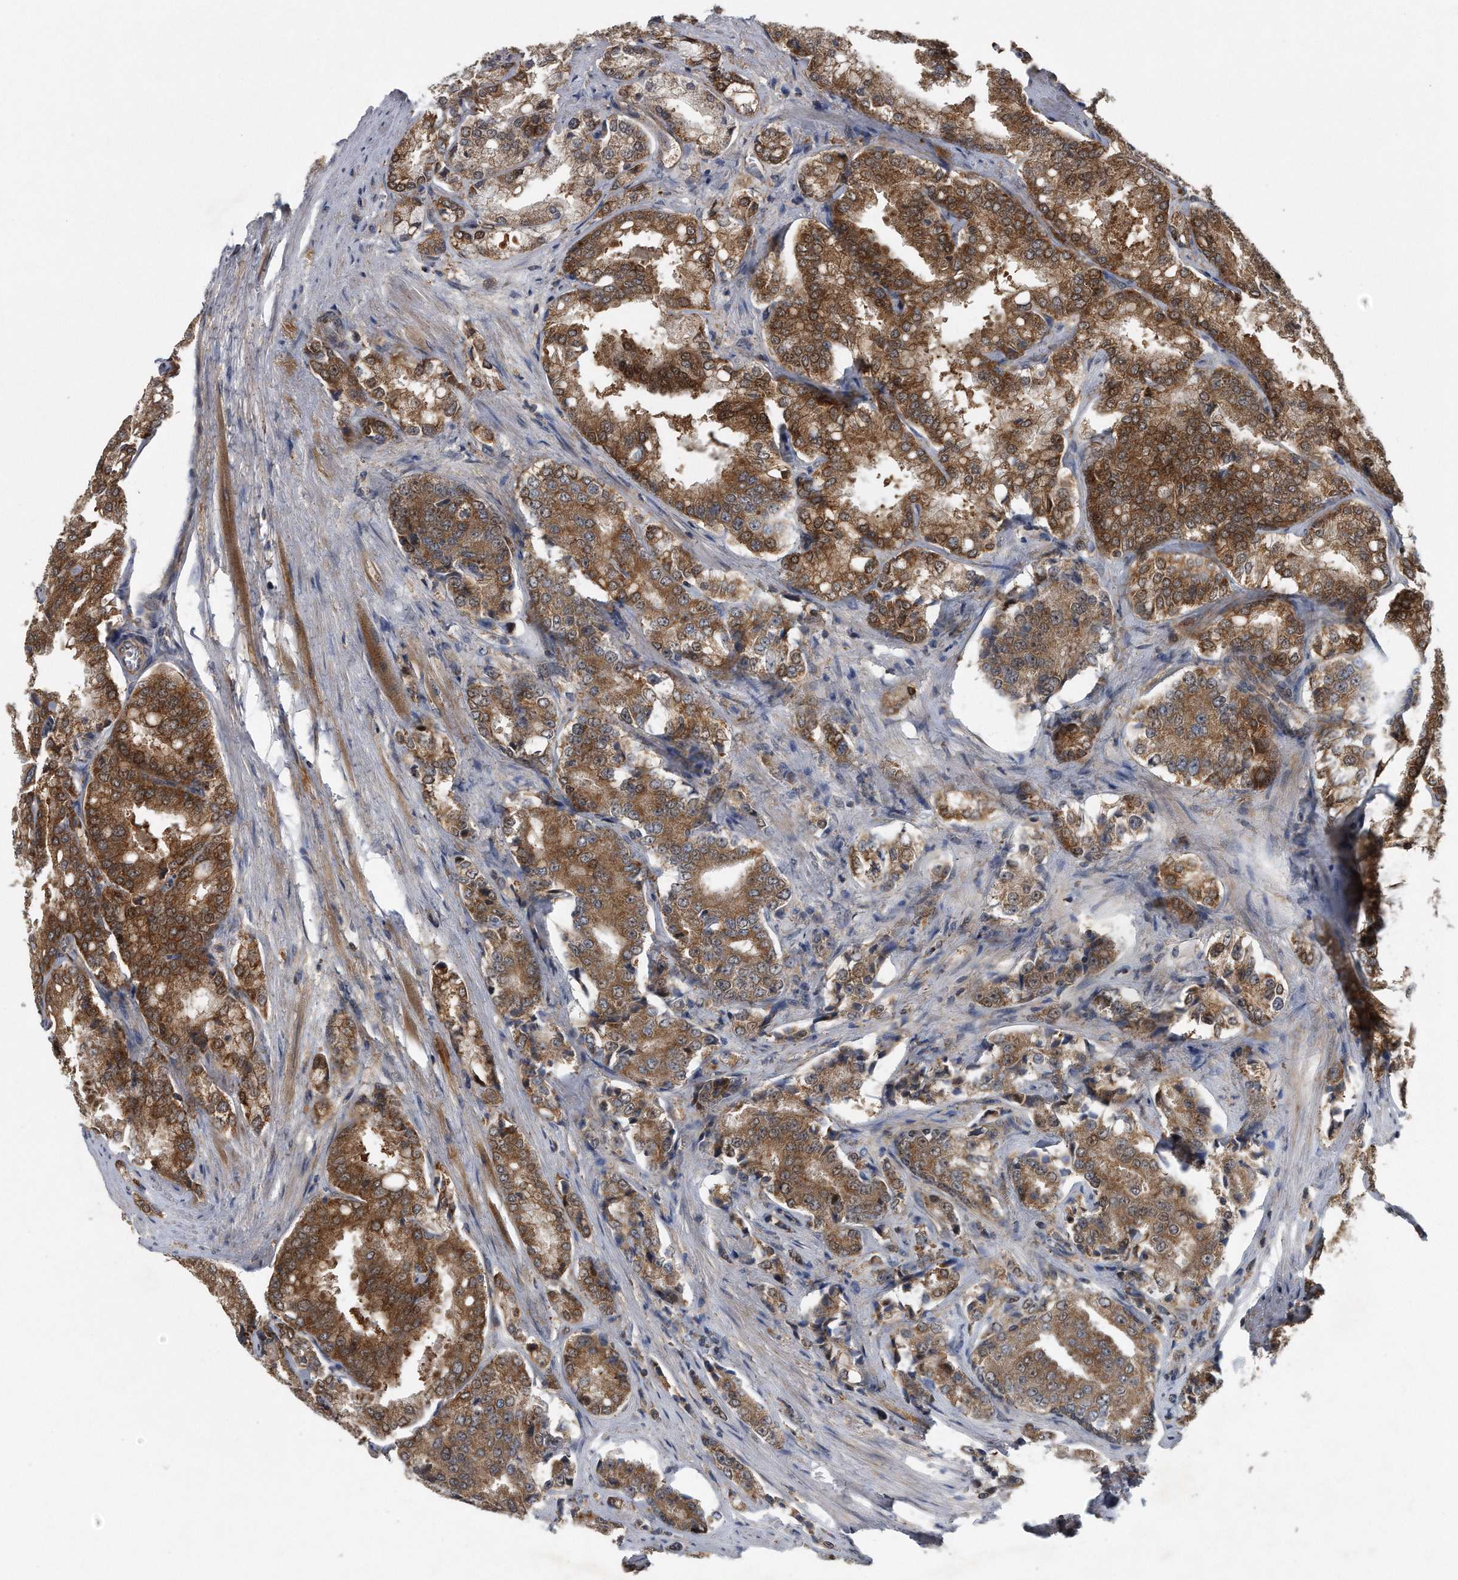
{"staining": {"intensity": "strong", "quantity": ">75%", "location": "cytoplasmic/membranous"}, "tissue": "prostate cancer", "cell_type": "Tumor cells", "image_type": "cancer", "snomed": [{"axis": "morphology", "description": "Adenocarcinoma, High grade"}, {"axis": "topography", "description": "Prostate"}], "caption": "High-power microscopy captured an immunohistochemistry micrograph of adenocarcinoma (high-grade) (prostate), revealing strong cytoplasmic/membranous expression in approximately >75% of tumor cells.", "gene": "ALPK2", "patient": {"sex": "male", "age": 50}}